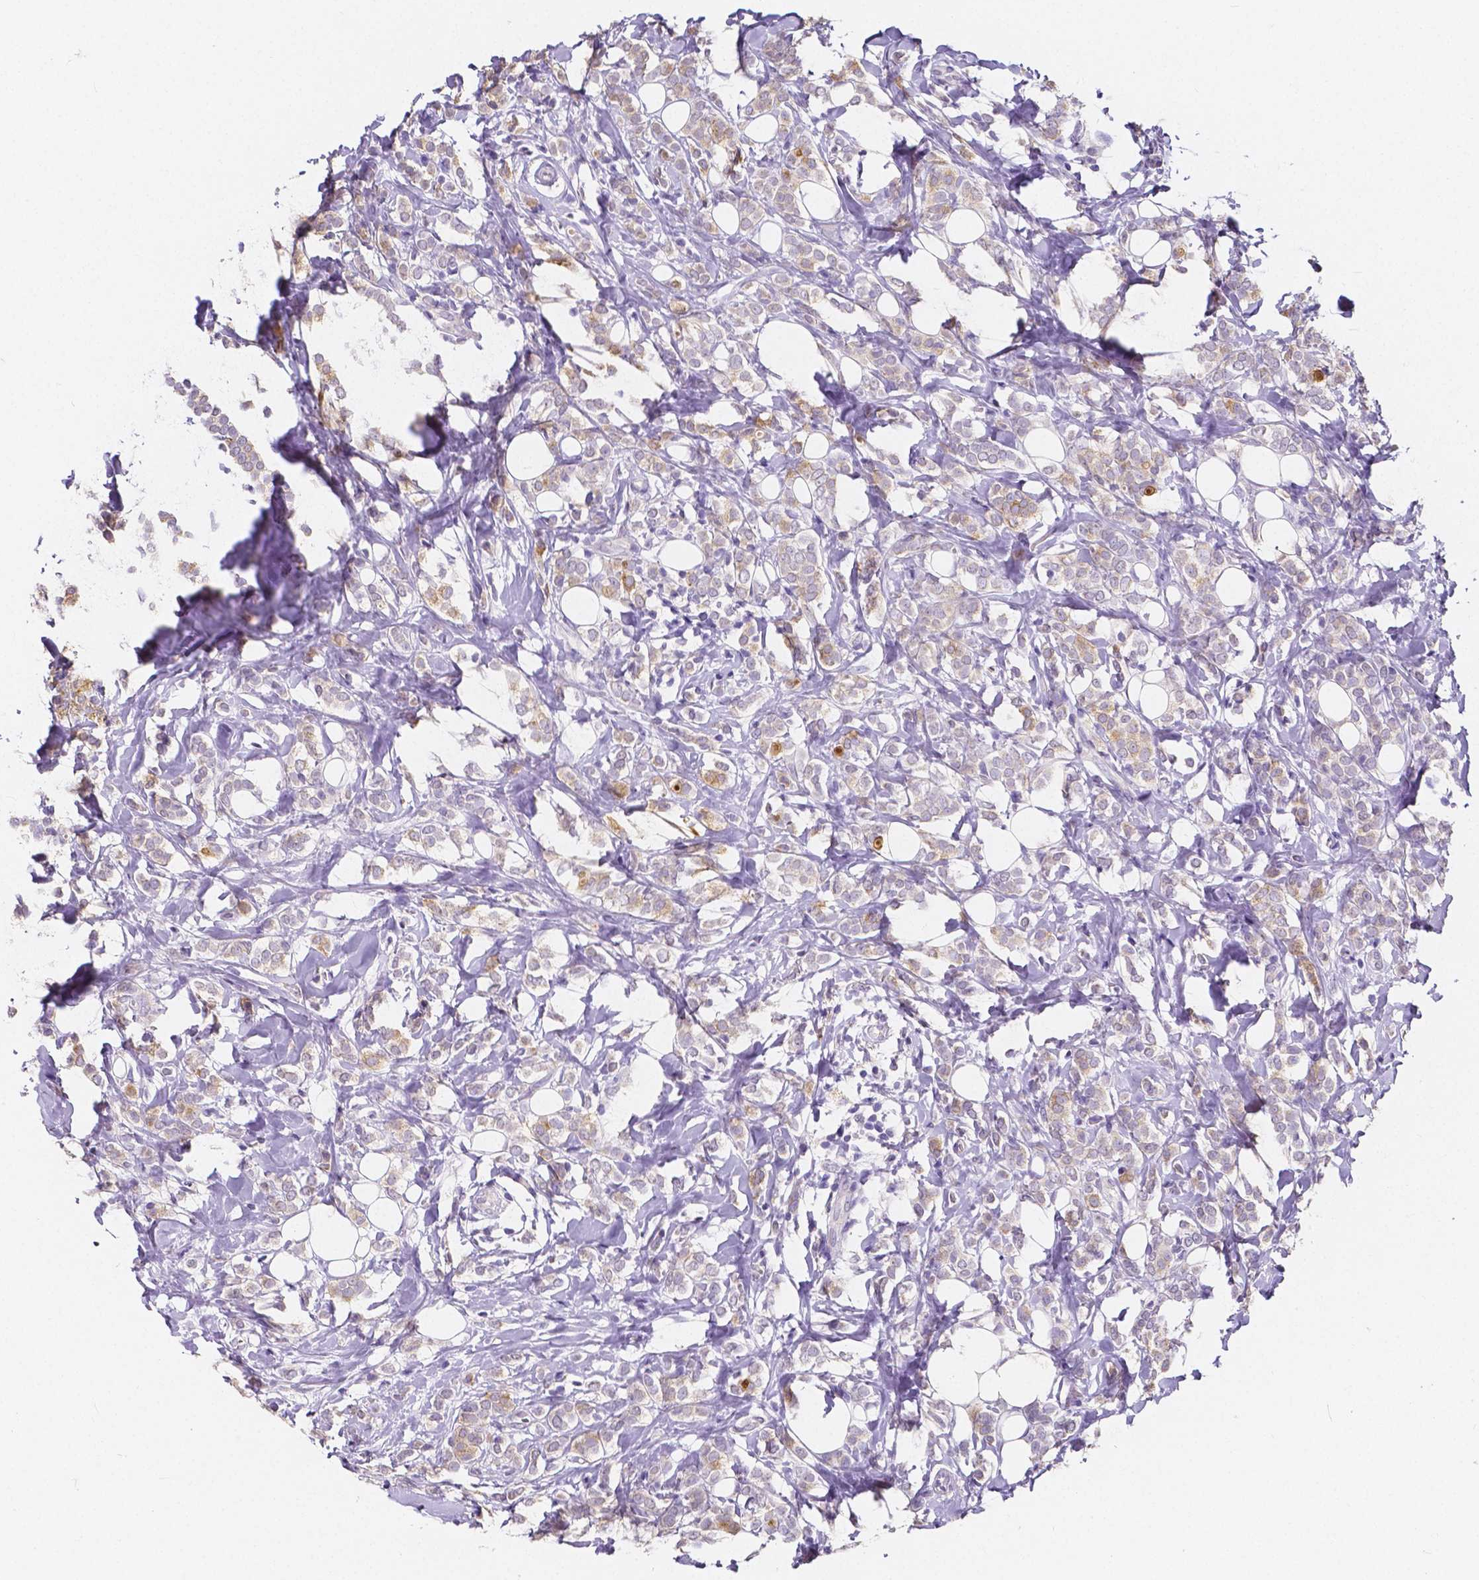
{"staining": {"intensity": "weak", "quantity": "25%-75%", "location": "cytoplasmic/membranous"}, "tissue": "breast cancer", "cell_type": "Tumor cells", "image_type": "cancer", "snomed": [{"axis": "morphology", "description": "Lobular carcinoma"}, {"axis": "topography", "description": "Breast"}], "caption": "IHC (DAB) staining of lobular carcinoma (breast) exhibits weak cytoplasmic/membranous protein positivity in about 25%-75% of tumor cells.", "gene": "ACP5", "patient": {"sex": "female", "age": 49}}